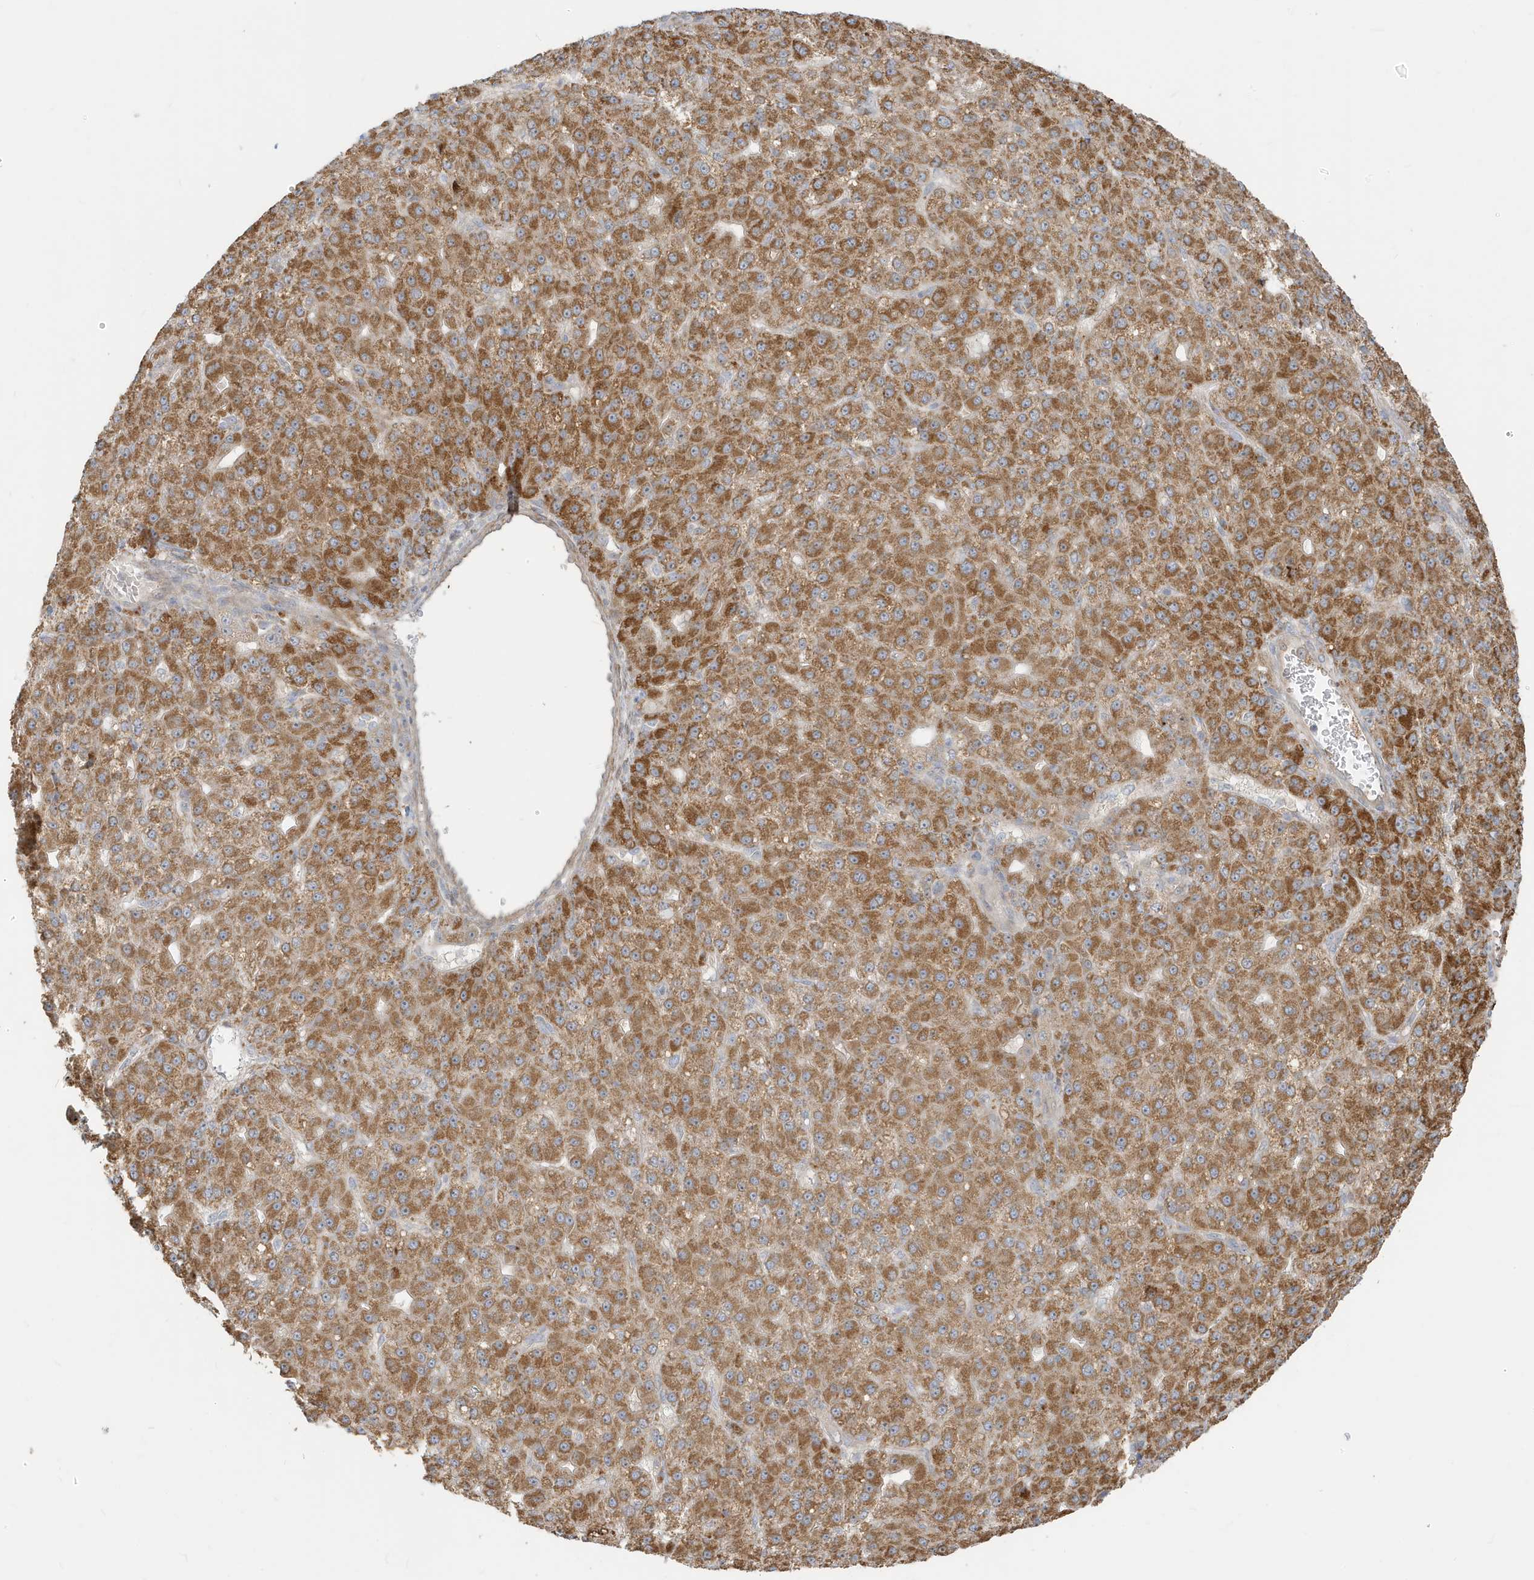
{"staining": {"intensity": "moderate", "quantity": ">75%", "location": "cytoplasmic/membranous"}, "tissue": "liver cancer", "cell_type": "Tumor cells", "image_type": "cancer", "snomed": [{"axis": "morphology", "description": "Carcinoma, Hepatocellular, NOS"}, {"axis": "topography", "description": "Liver"}], "caption": "IHC (DAB) staining of liver cancer shows moderate cytoplasmic/membranous protein expression in approximately >75% of tumor cells.", "gene": "MCOLN1", "patient": {"sex": "male", "age": 67}}